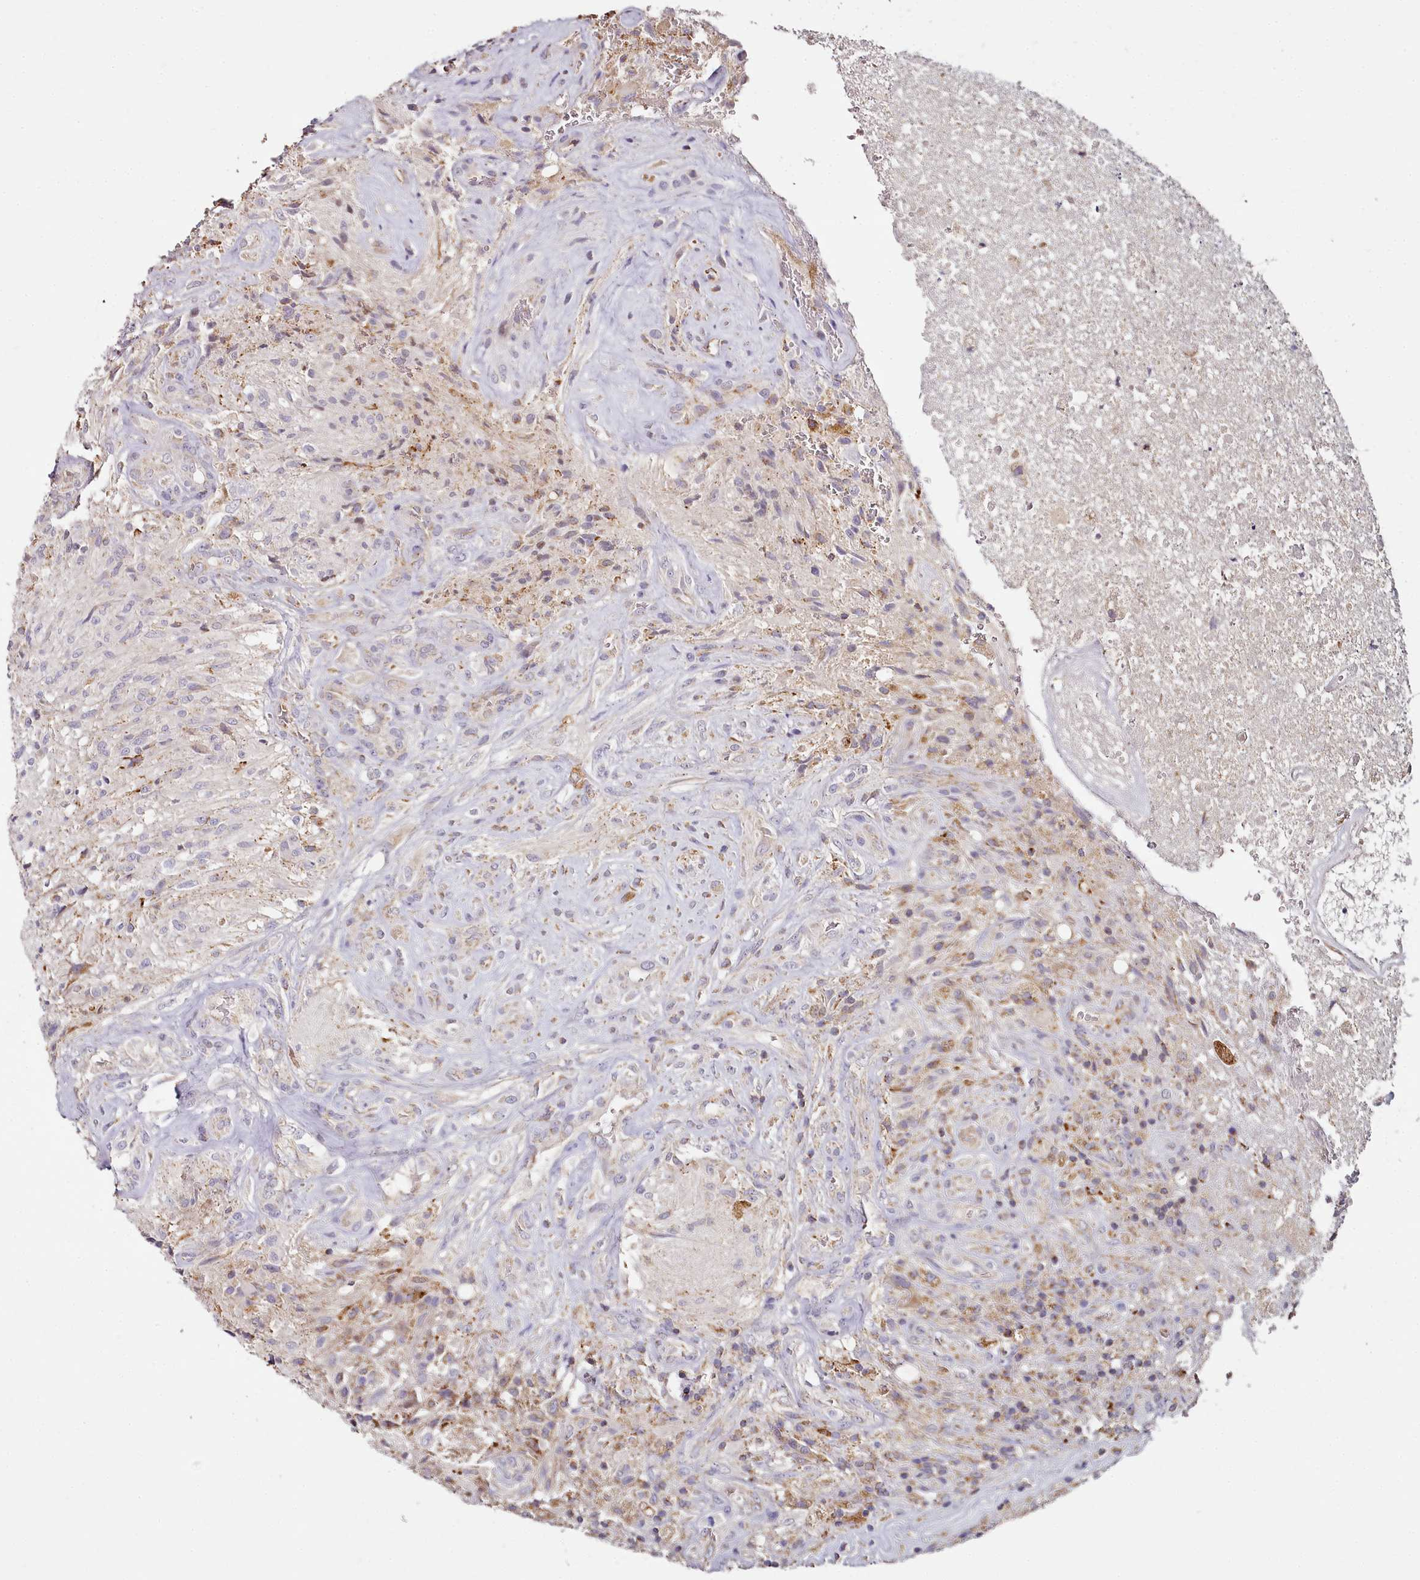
{"staining": {"intensity": "weak", "quantity": "<25%", "location": "cytoplasmic/membranous"}, "tissue": "glioma", "cell_type": "Tumor cells", "image_type": "cancer", "snomed": [{"axis": "morphology", "description": "Glioma, malignant, High grade"}, {"axis": "topography", "description": "Brain"}], "caption": "Tumor cells are negative for protein expression in human malignant glioma (high-grade).", "gene": "ACSS1", "patient": {"sex": "male", "age": 56}}